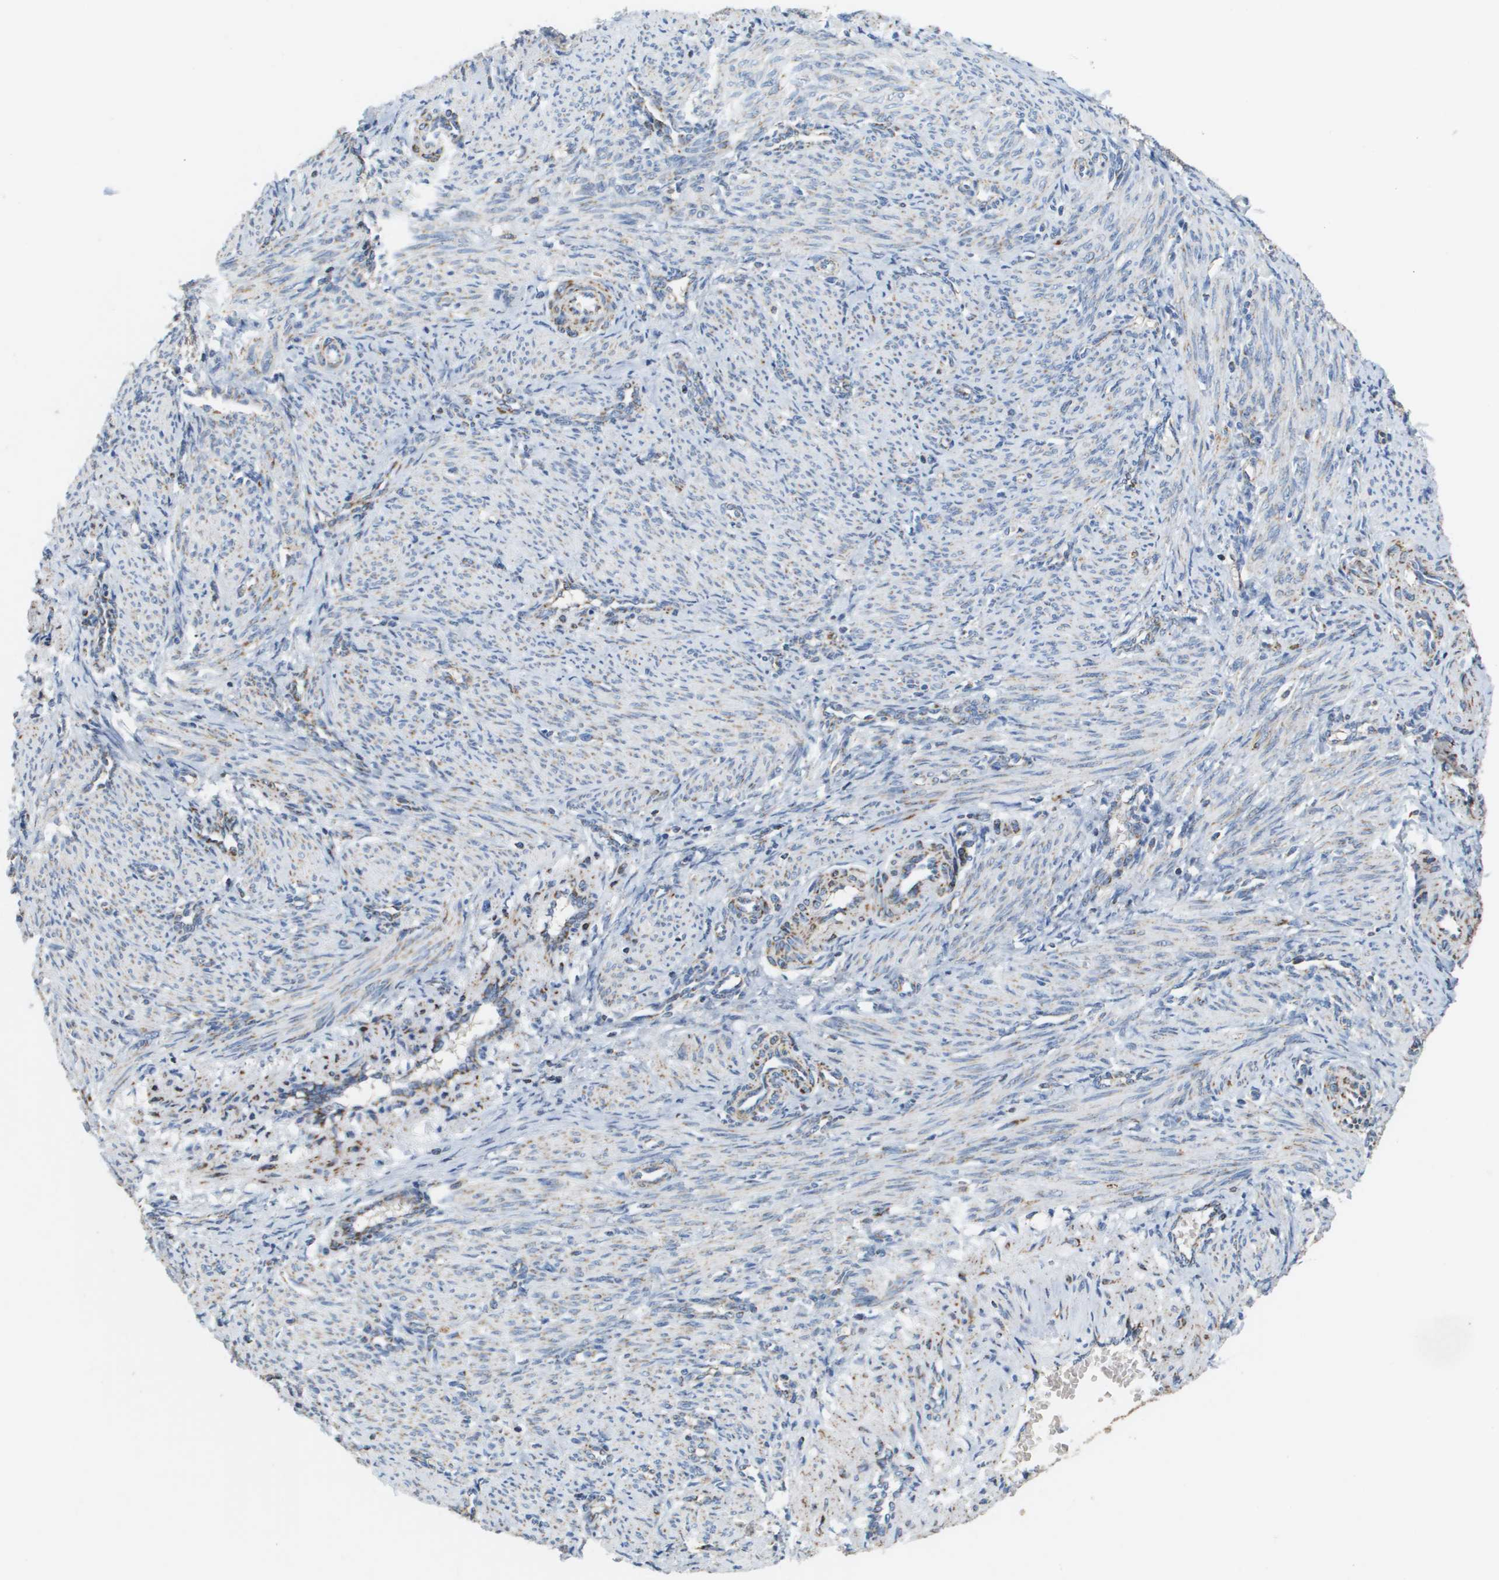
{"staining": {"intensity": "strong", "quantity": "<25%", "location": "cytoplasmic/membranous"}, "tissue": "smooth muscle", "cell_type": "Smooth muscle cells", "image_type": "normal", "snomed": [{"axis": "morphology", "description": "Normal tissue, NOS"}, {"axis": "topography", "description": "Endometrium"}], "caption": "The immunohistochemical stain highlights strong cytoplasmic/membranous positivity in smooth muscle cells of normal smooth muscle. (brown staining indicates protein expression, while blue staining denotes nuclei).", "gene": "ATP5F1B", "patient": {"sex": "female", "age": 33}}